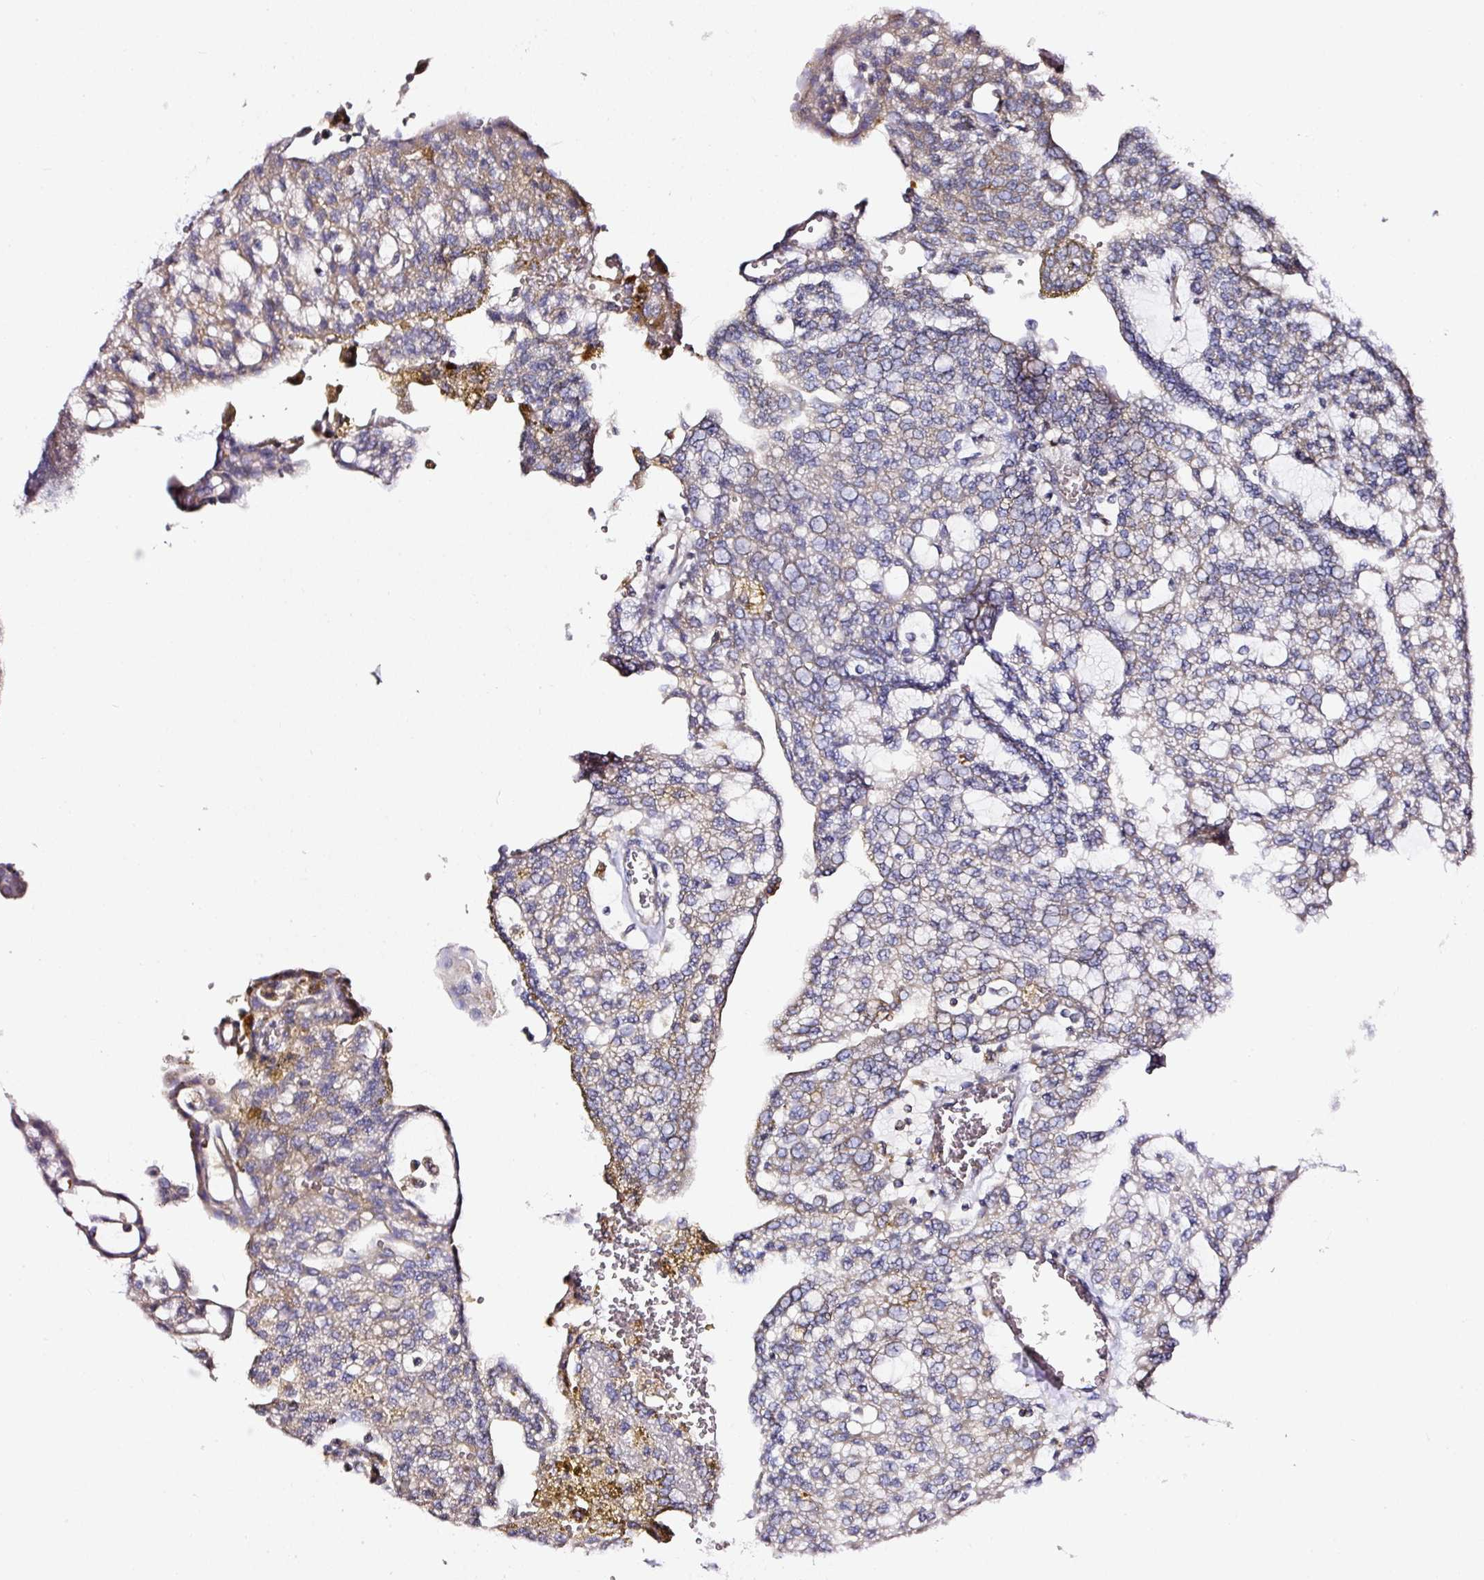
{"staining": {"intensity": "weak", "quantity": "<25%", "location": "cytoplasmic/membranous"}, "tissue": "renal cancer", "cell_type": "Tumor cells", "image_type": "cancer", "snomed": [{"axis": "morphology", "description": "Adenocarcinoma, NOS"}, {"axis": "topography", "description": "Kidney"}], "caption": "Protein analysis of renal cancer (adenocarcinoma) displays no significant staining in tumor cells.", "gene": "CD47", "patient": {"sex": "male", "age": 63}}